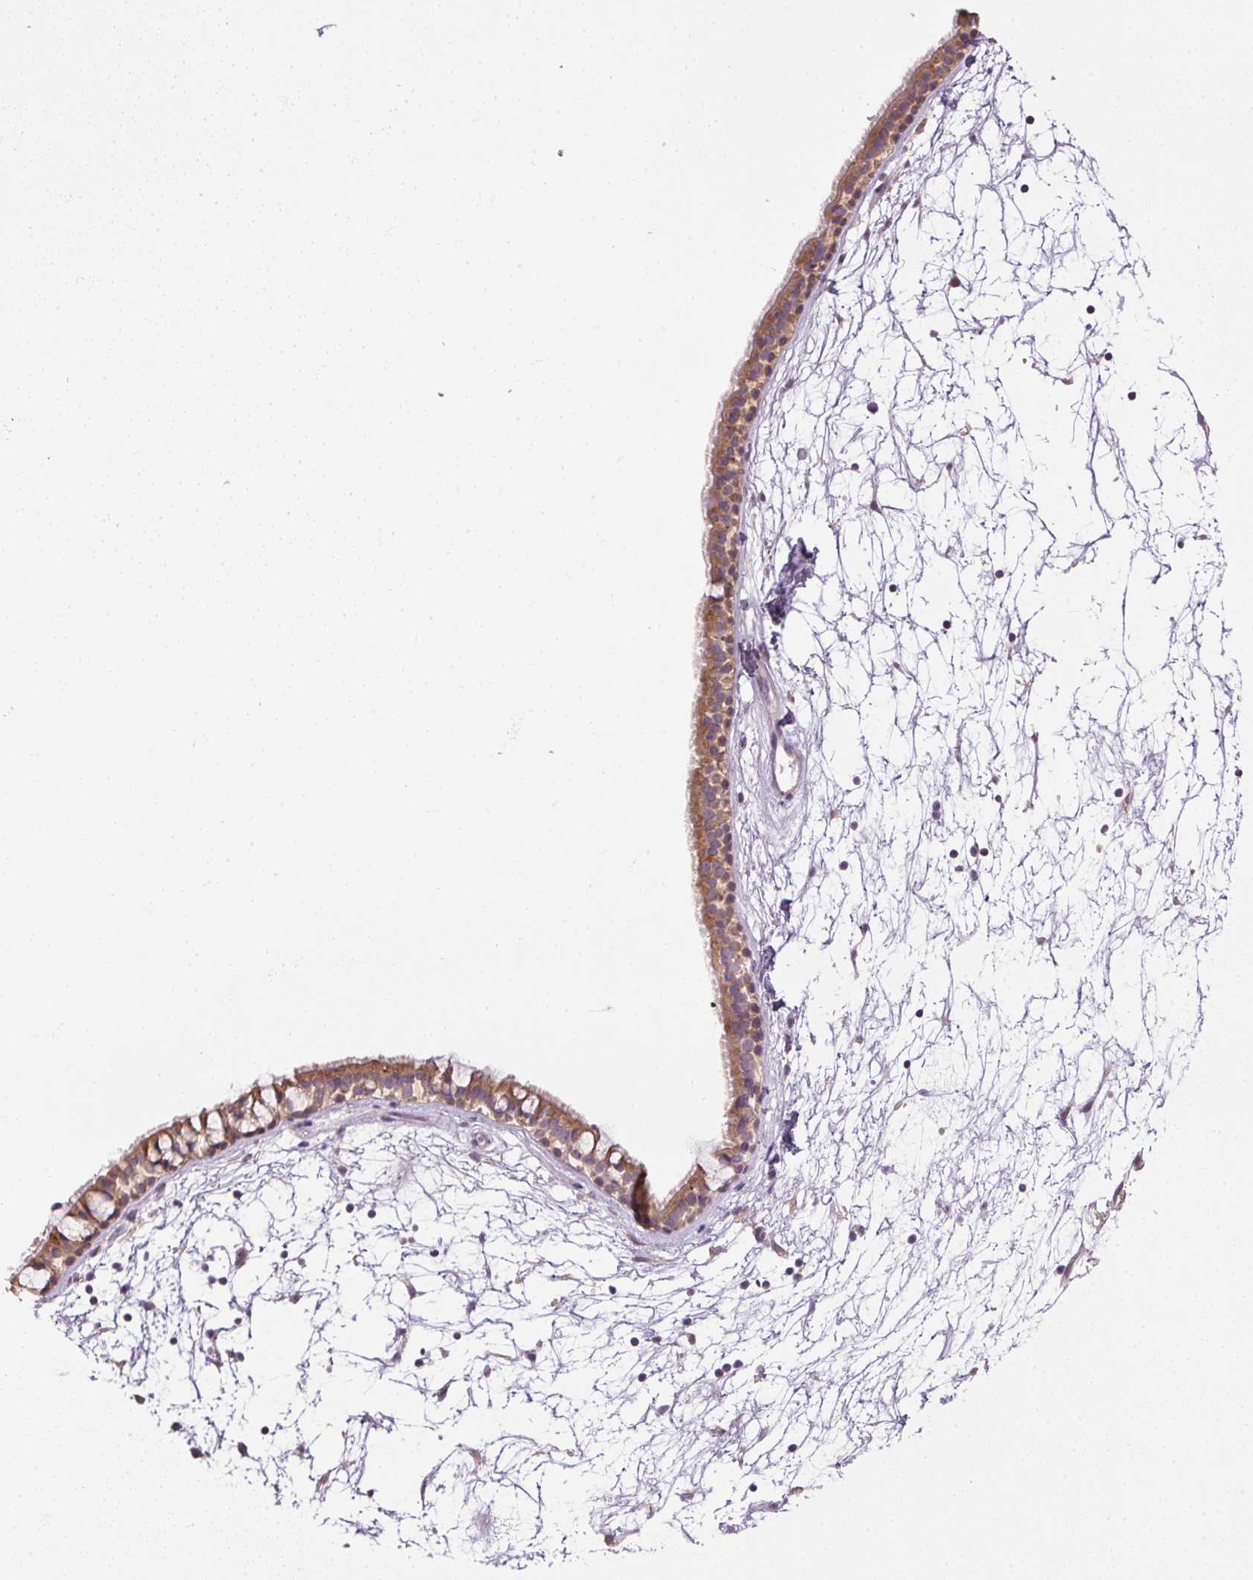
{"staining": {"intensity": "moderate", "quantity": ">75%", "location": "cytoplasmic/membranous"}, "tissue": "nasopharynx", "cell_type": "Respiratory epithelial cells", "image_type": "normal", "snomed": [{"axis": "morphology", "description": "Normal tissue, NOS"}, {"axis": "topography", "description": "Nasopharynx"}], "caption": "Immunohistochemical staining of normal human nasopharynx shows >75% levels of moderate cytoplasmic/membranous protein expression in about >75% of respiratory epithelial cells. The protein of interest is shown in brown color, while the nuclei are stained blue.", "gene": "SC5D", "patient": {"sex": "male", "age": 68}}